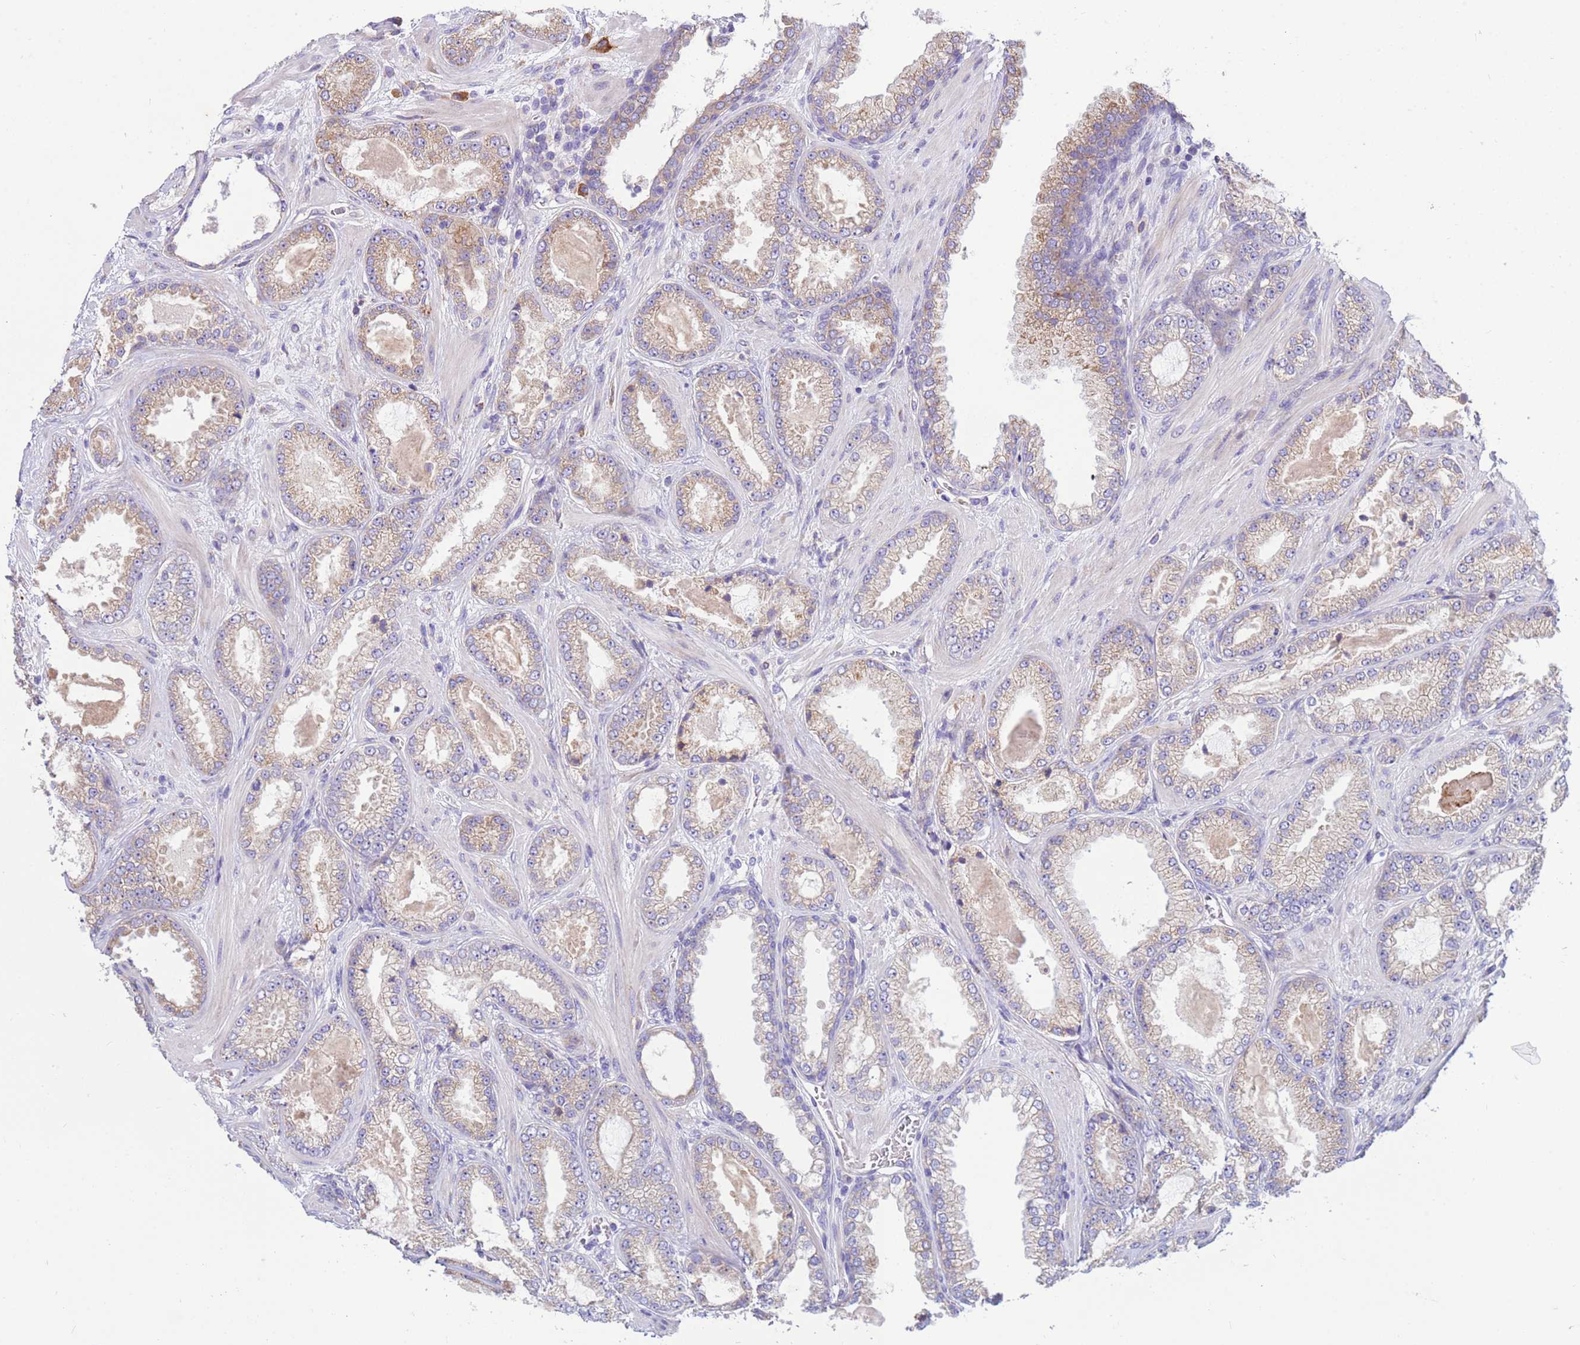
{"staining": {"intensity": "moderate", "quantity": "25%-75%", "location": "cytoplasmic/membranous"}, "tissue": "prostate cancer", "cell_type": "Tumor cells", "image_type": "cancer", "snomed": [{"axis": "morphology", "description": "Adenocarcinoma, Low grade"}, {"axis": "topography", "description": "Prostate"}], "caption": "Prostate cancer (low-grade adenocarcinoma) was stained to show a protein in brown. There is medium levels of moderate cytoplasmic/membranous staining in about 25%-75% of tumor cells.", "gene": "THAP5", "patient": {"sex": "male", "age": 57}}